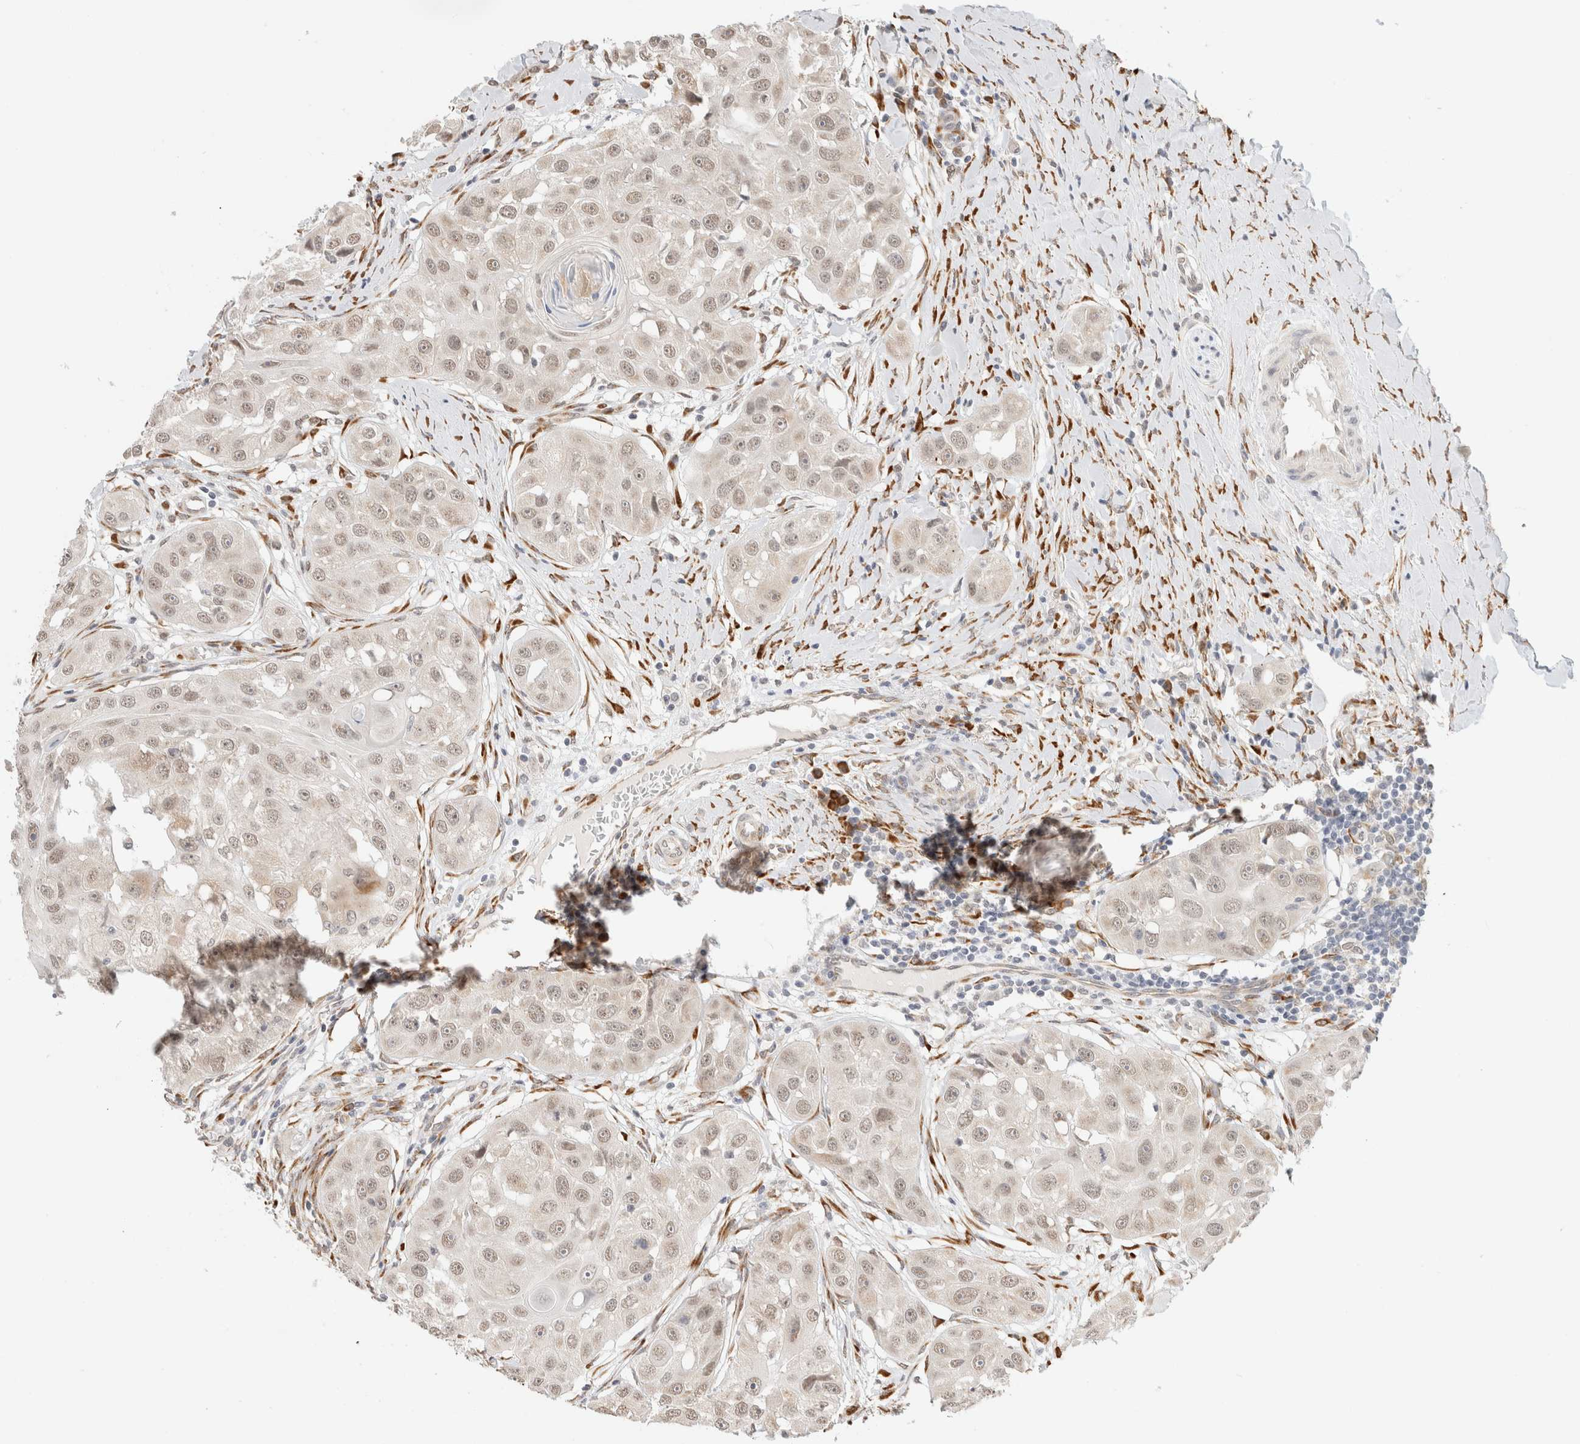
{"staining": {"intensity": "weak", "quantity": ">75%", "location": "nuclear"}, "tissue": "head and neck cancer", "cell_type": "Tumor cells", "image_type": "cancer", "snomed": [{"axis": "morphology", "description": "Normal tissue, NOS"}, {"axis": "morphology", "description": "Squamous cell carcinoma, NOS"}, {"axis": "topography", "description": "Skeletal muscle"}, {"axis": "topography", "description": "Head-Neck"}], "caption": "This image demonstrates head and neck cancer stained with immunohistochemistry to label a protein in brown. The nuclear of tumor cells show weak positivity for the protein. Nuclei are counter-stained blue.", "gene": "HDLBP", "patient": {"sex": "male", "age": 51}}